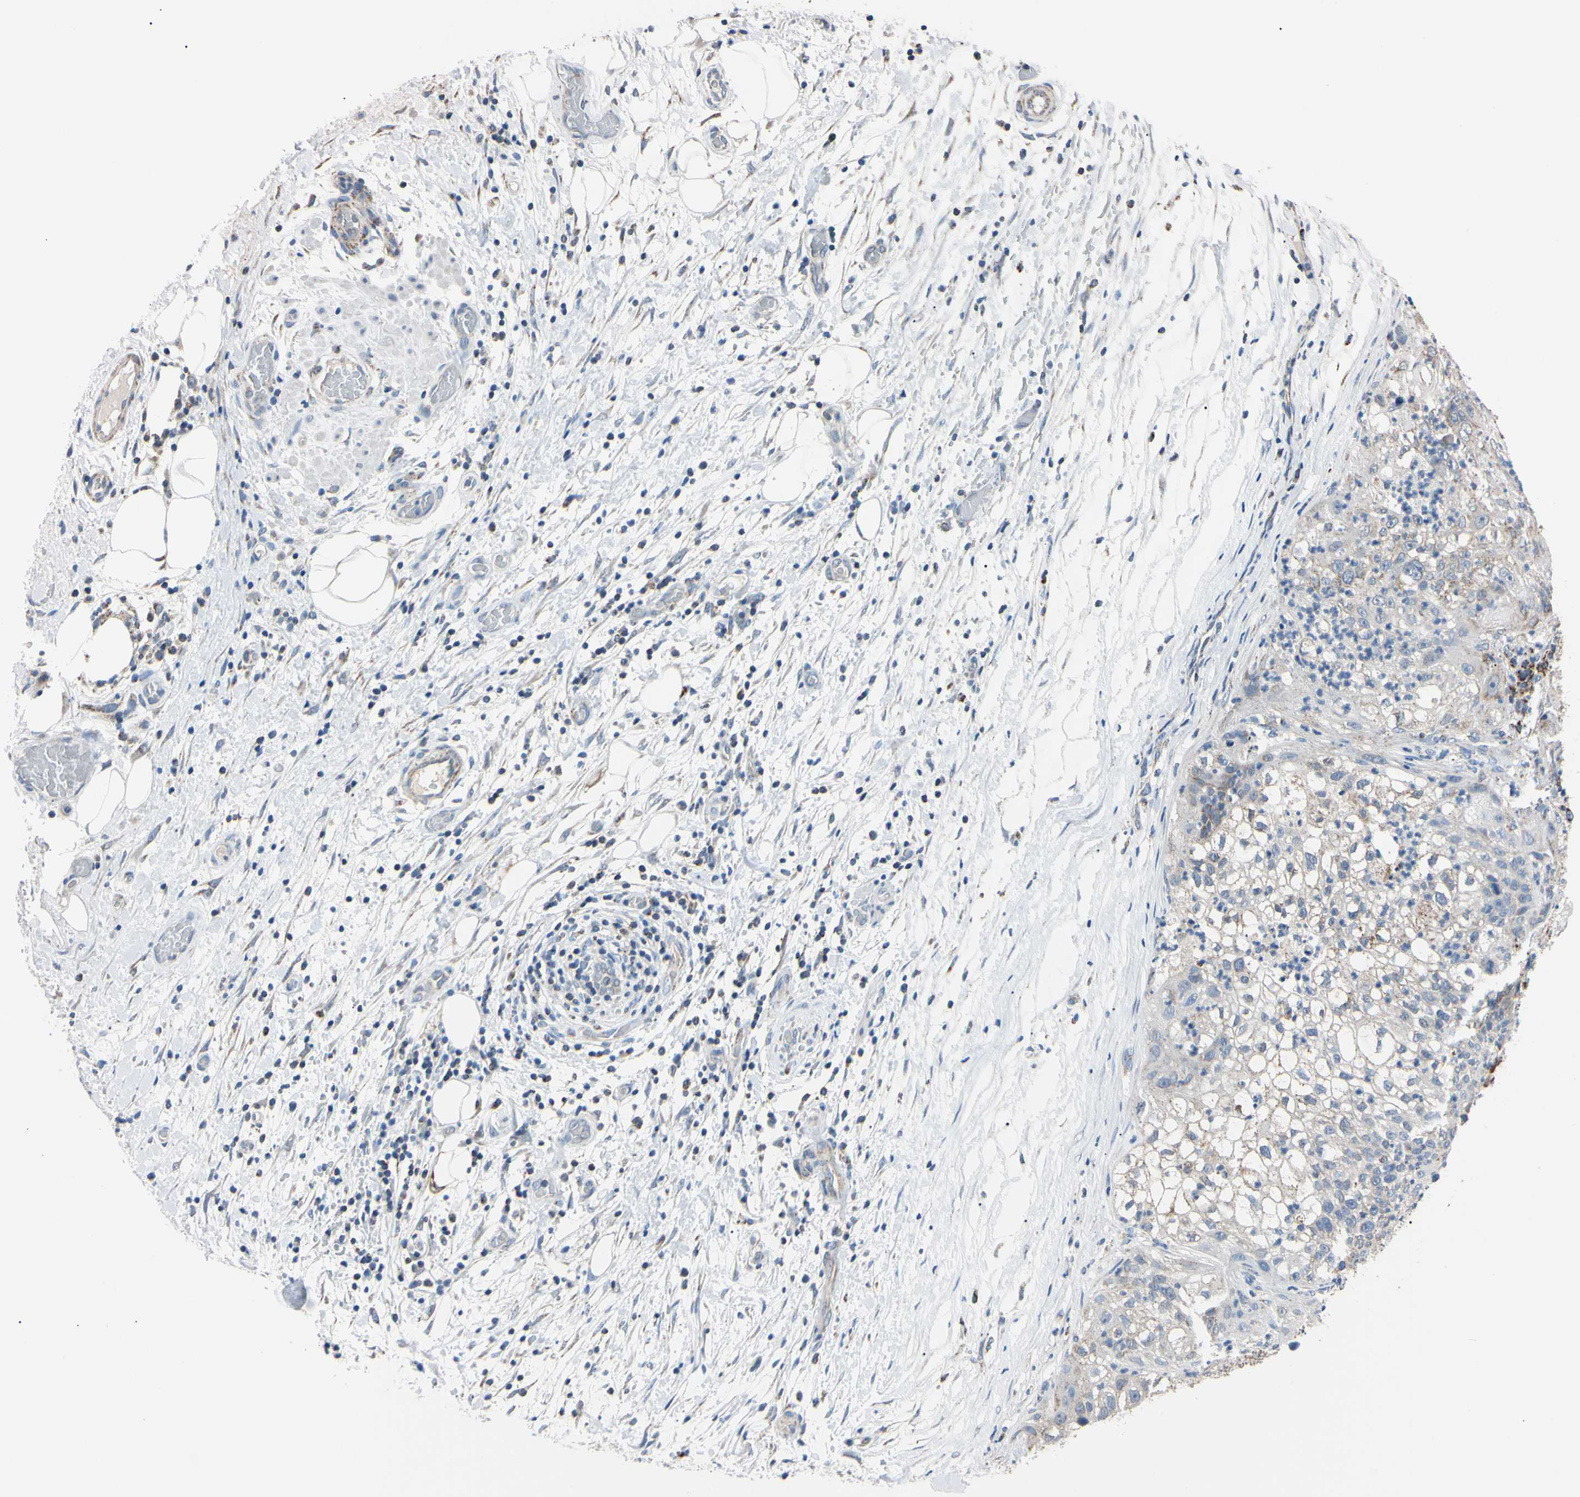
{"staining": {"intensity": "negative", "quantity": "none", "location": "none"}, "tissue": "lung cancer", "cell_type": "Tumor cells", "image_type": "cancer", "snomed": [{"axis": "morphology", "description": "Inflammation, NOS"}, {"axis": "morphology", "description": "Squamous cell carcinoma, NOS"}, {"axis": "topography", "description": "Lymph node"}, {"axis": "topography", "description": "Soft tissue"}, {"axis": "topography", "description": "Lung"}], "caption": "The photomicrograph demonstrates no staining of tumor cells in lung cancer. (DAB IHC visualized using brightfield microscopy, high magnification).", "gene": "CLPP", "patient": {"sex": "male", "age": 66}}